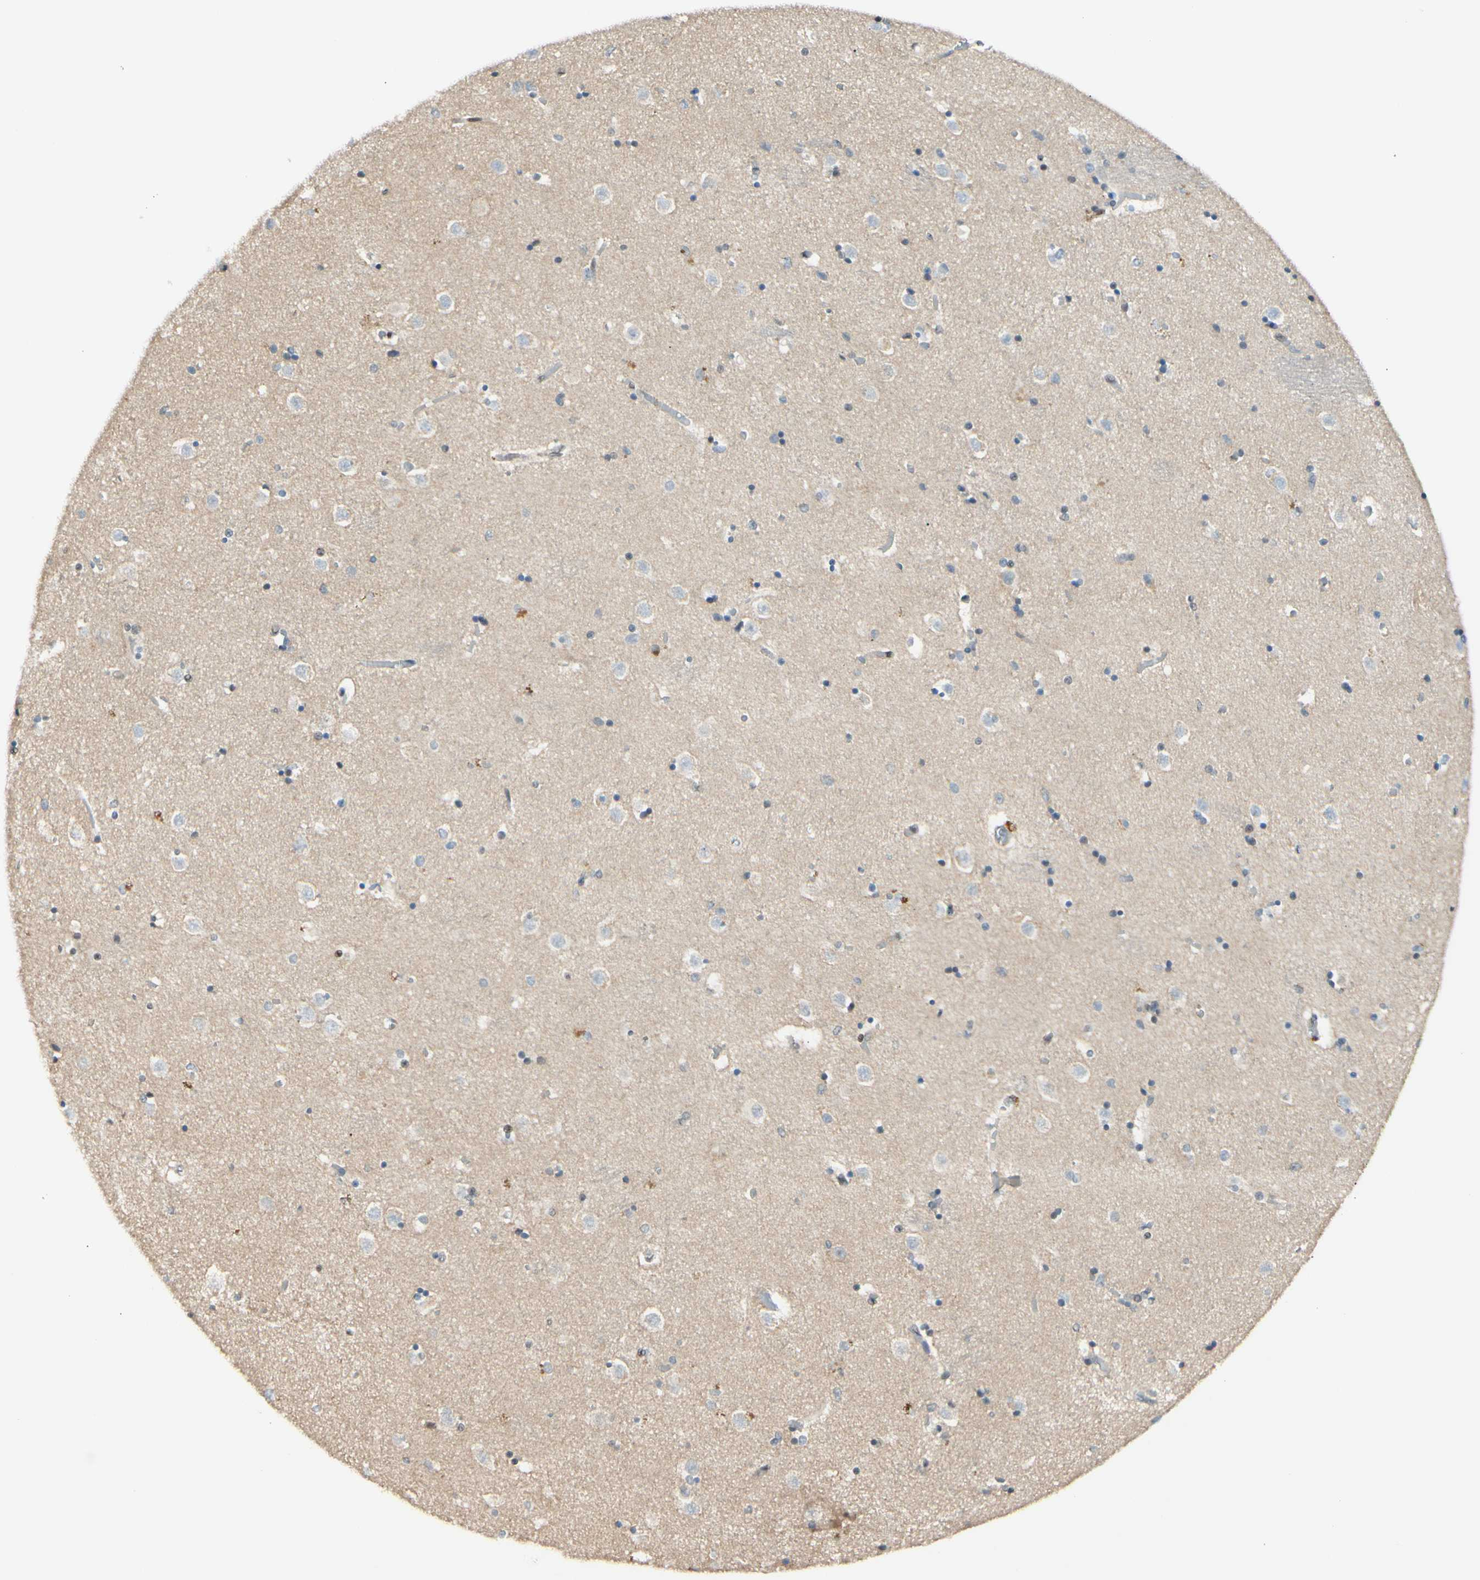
{"staining": {"intensity": "negative", "quantity": "none", "location": "none"}, "tissue": "caudate", "cell_type": "Glial cells", "image_type": "normal", "snomed": [{"axis": "morphology", "description": "Normal tissue, NOS"}, {"axis": "topography", "description": "Lateral ventricle wall"}], "caption": "Glial cells are negative for brown protein staining in normal caudate. Brightfield microscopy of immunohistochemistry (IHC) stained with DAB (brown) and hematoxylin (blue), captured at high magnification.", "gene": "PTTG1", "patient": {"sex": "female", "age": 54}}